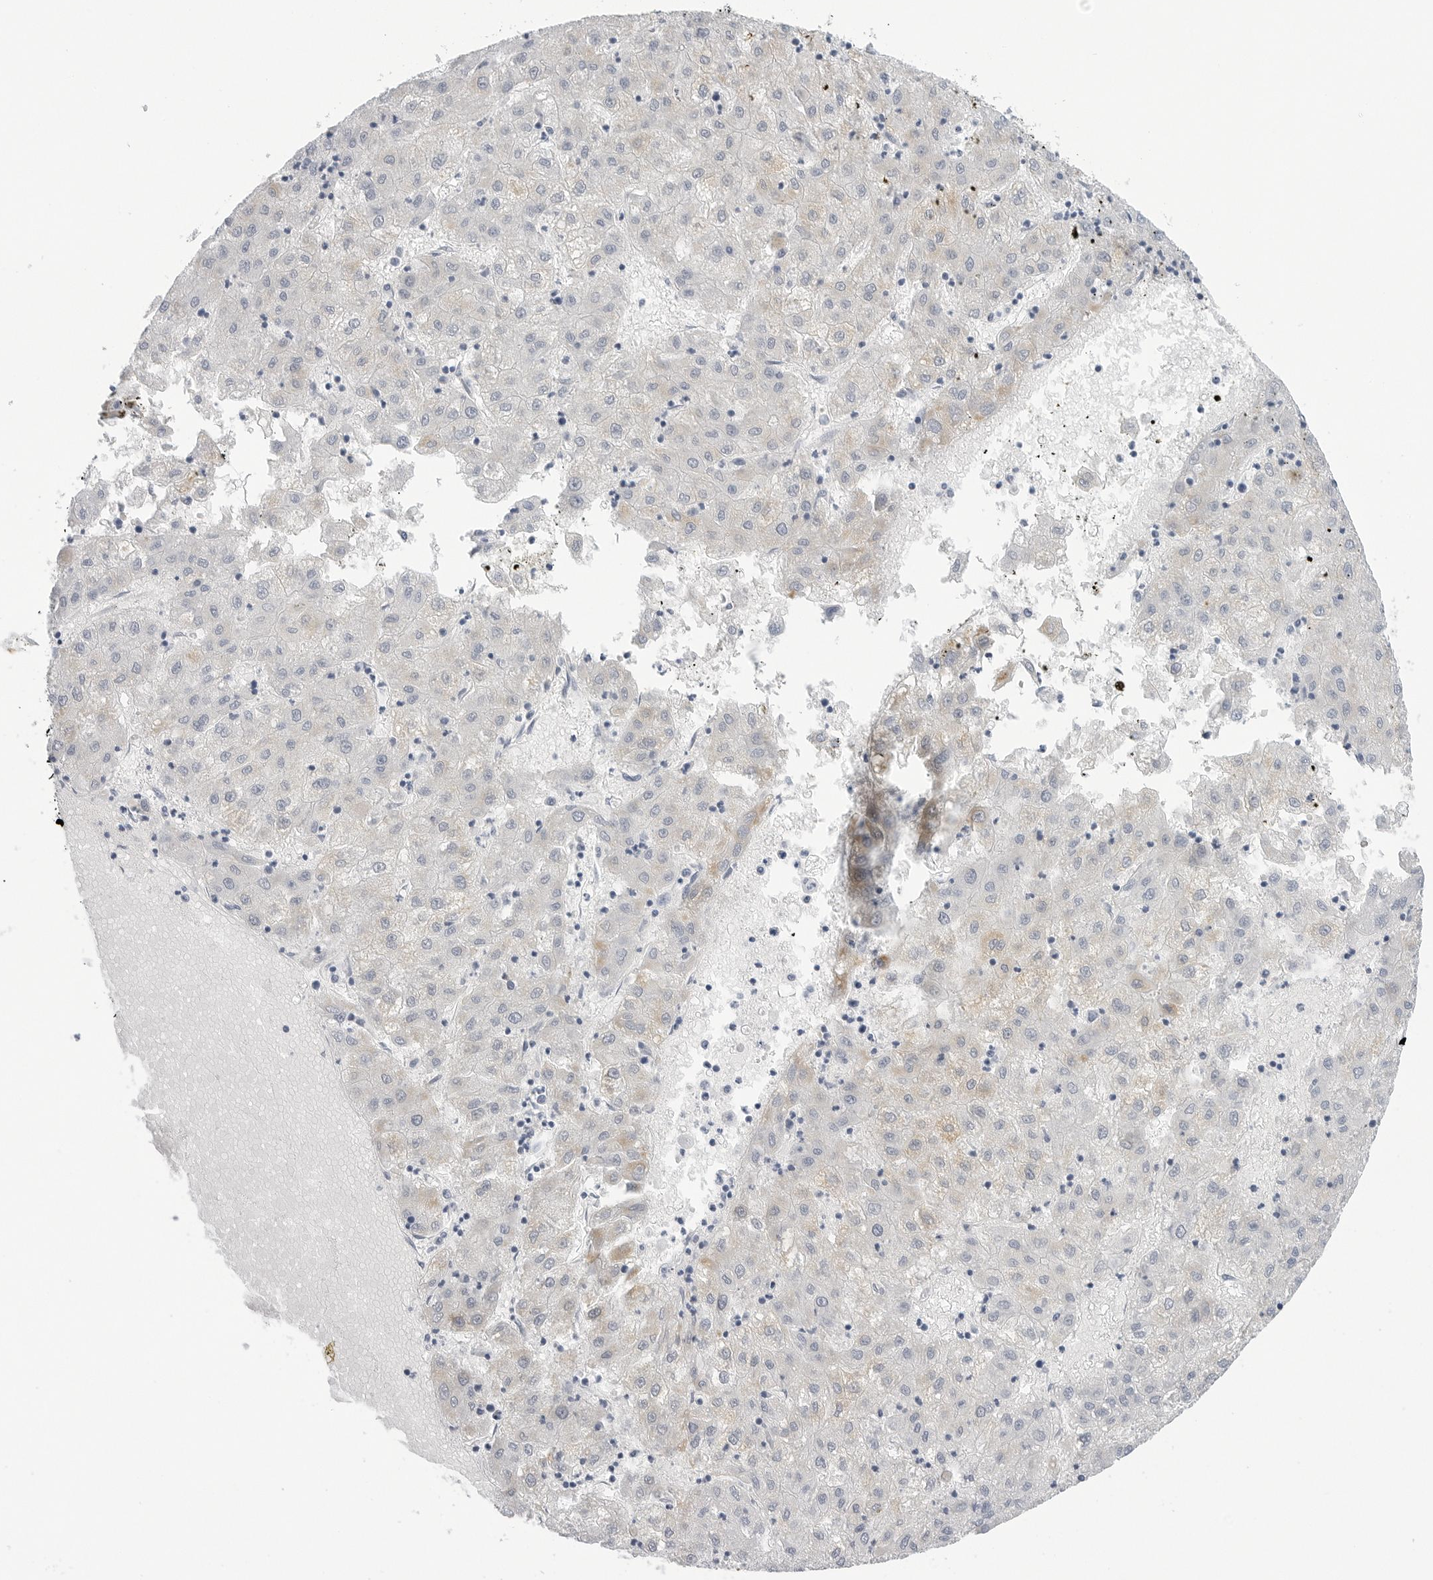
{"staining": {"intensity": "weak", "quantity": "<25%", "location": "cytoplasmic/membranous"}, "tissue": "liver cancer", "cell_type": "Tumor cells", "image_type": "cancer", "snomed": [{"axis": "morphology", "description": "Carcinoma, Hepatocellular, NOS"}, {"axis": "topography", "description": "Liver"}], "caption": "High magnification brightfield microscopy of hepatocellular carcinoma (liver) stained with DAB (brown) and counterstained with hematoxylin (blue): tumor cells show no significant staining.", "gene": "HSPB7", "patient": {"sex": "male", "age": 72}}